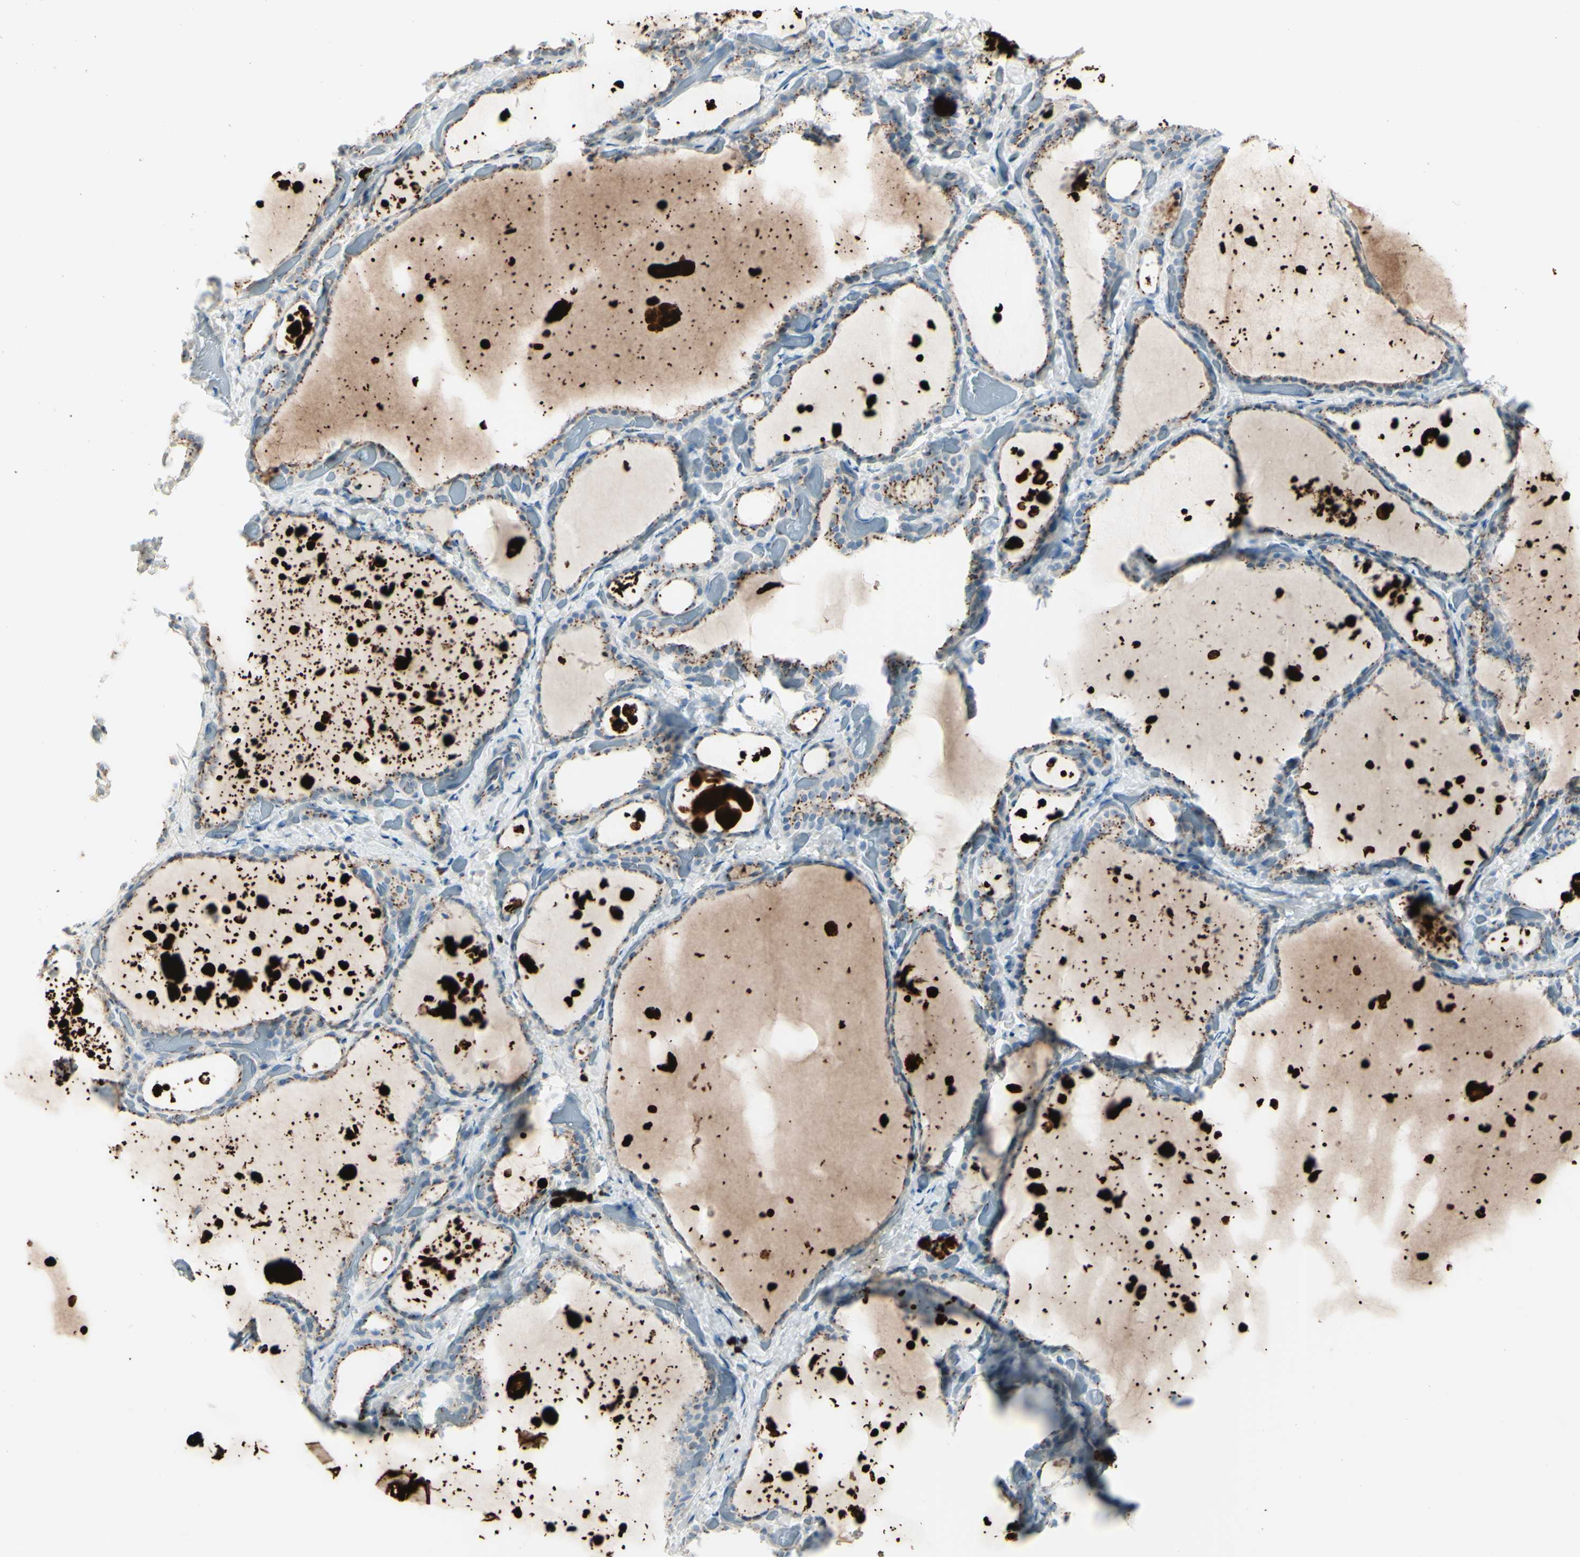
{"staining": {"intensity": "moderate", "quantity": "25%-75%", "location": "cytoplasmic/membranous"}, "tissue": "thyroid gland", "cell_type": "Glandular cells", "image_type": "normal", "snomed": [{"axis": "morphology", "description": "Normal tissue, NOS"}, {"axis": "topography", "description": "Thyroid gland"}], "caption": "Thyroid gland stained with immunohistochemistry shows moderate cytoplasmic/membranous expression in about 25%-75% of glandular cells.", "gene": "B4GALT1", "patient": {"sex": "female", "age": 44}}